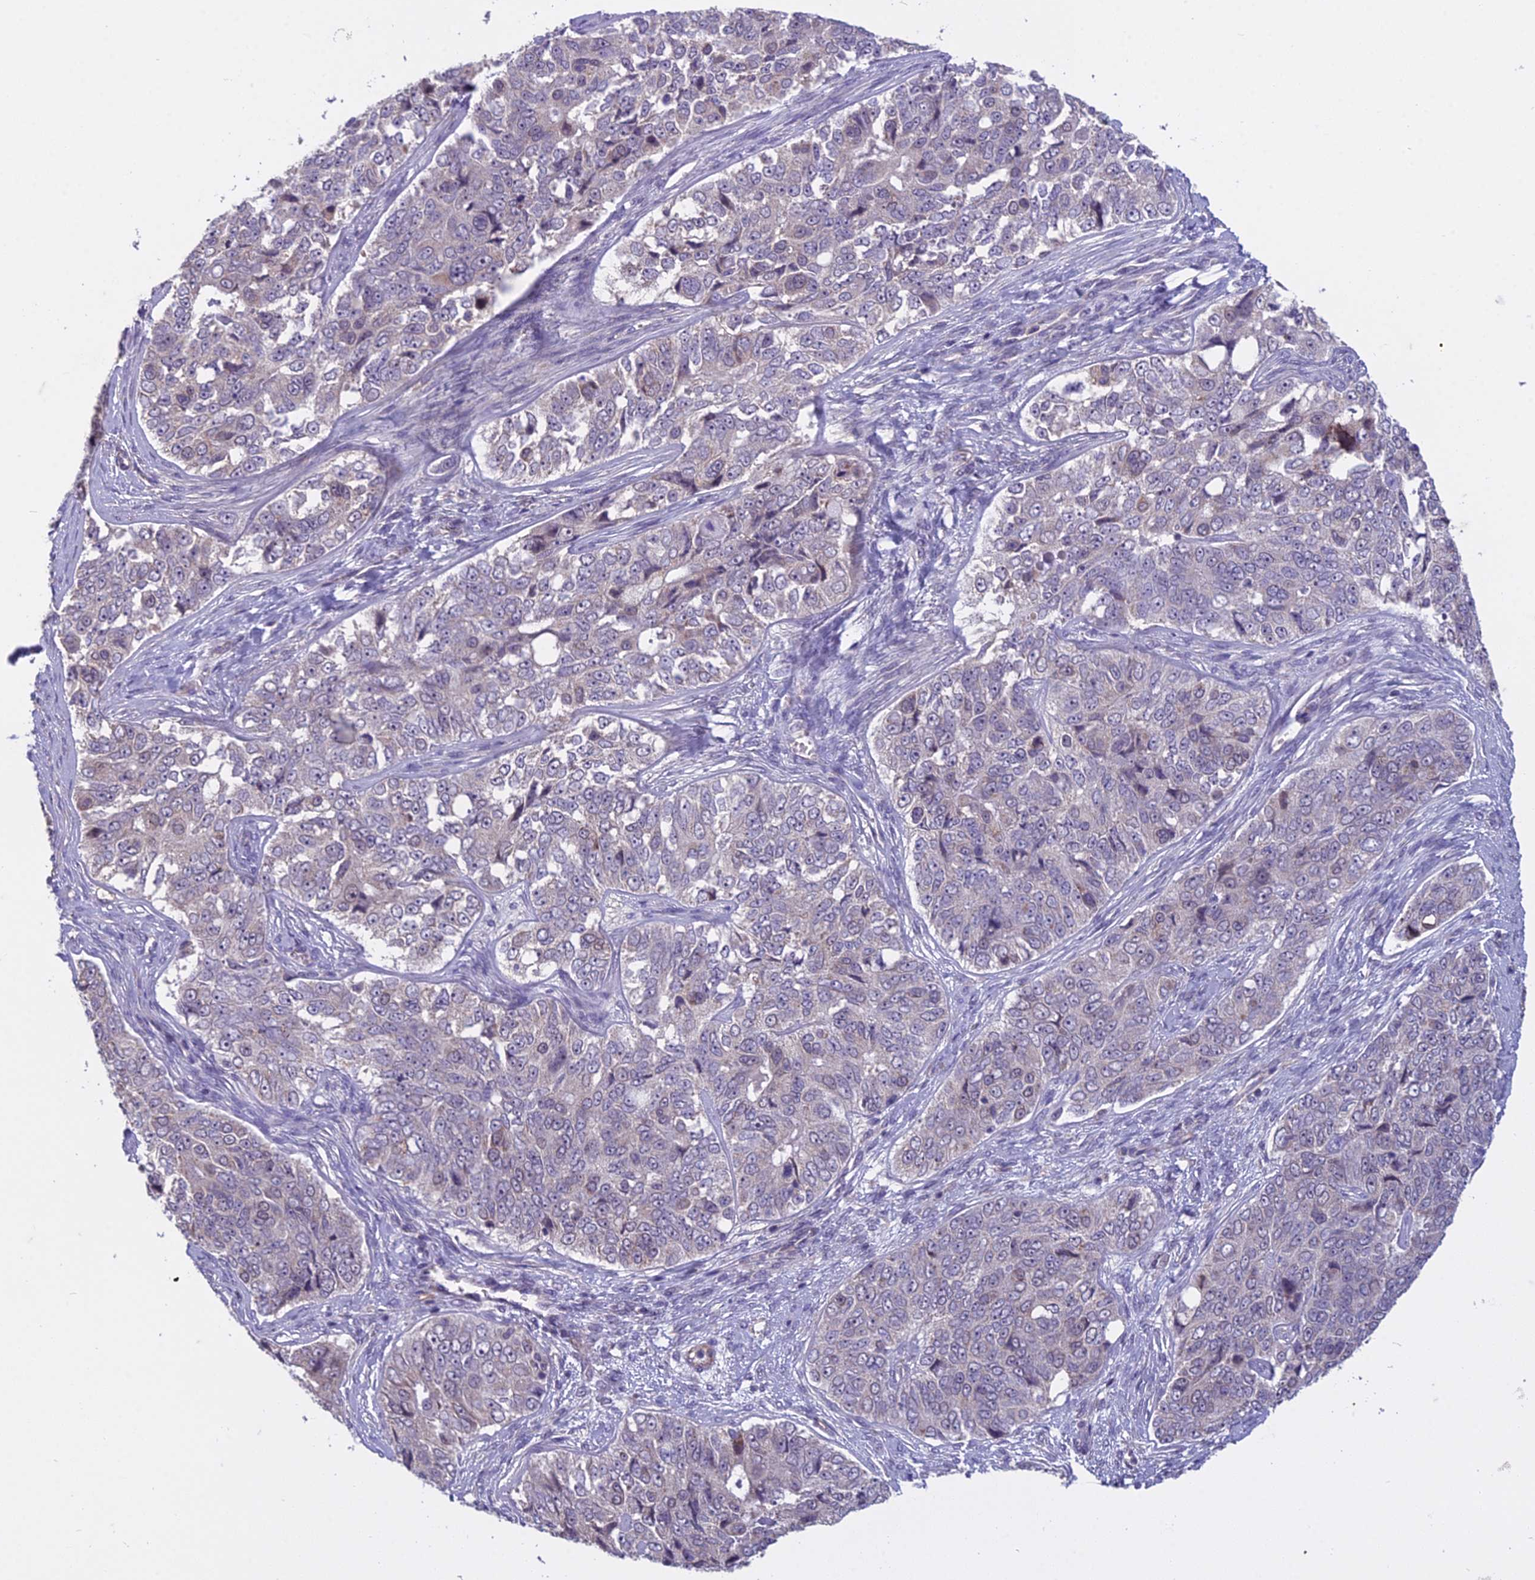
{"staining": {"intensity": "negative", "quantity": "none", "location": "none"}, "tissue": "ovarian cancer", "cell_type": "Tumor cells", "image_type": "cancer", "snomed": [{"axis": "morphology", "description": "Carcinoma, endometroid"}, {"axis": "topography", "description": "Ovary"}], "caption": "A high-resolution histopathology image shows IHC staining of ovarian cancer, which shows no significant staining in tumor cells. Nuclei are stained in blue.", "gene": "DUS2", "patient": {"sex": "female", "age": 51}}